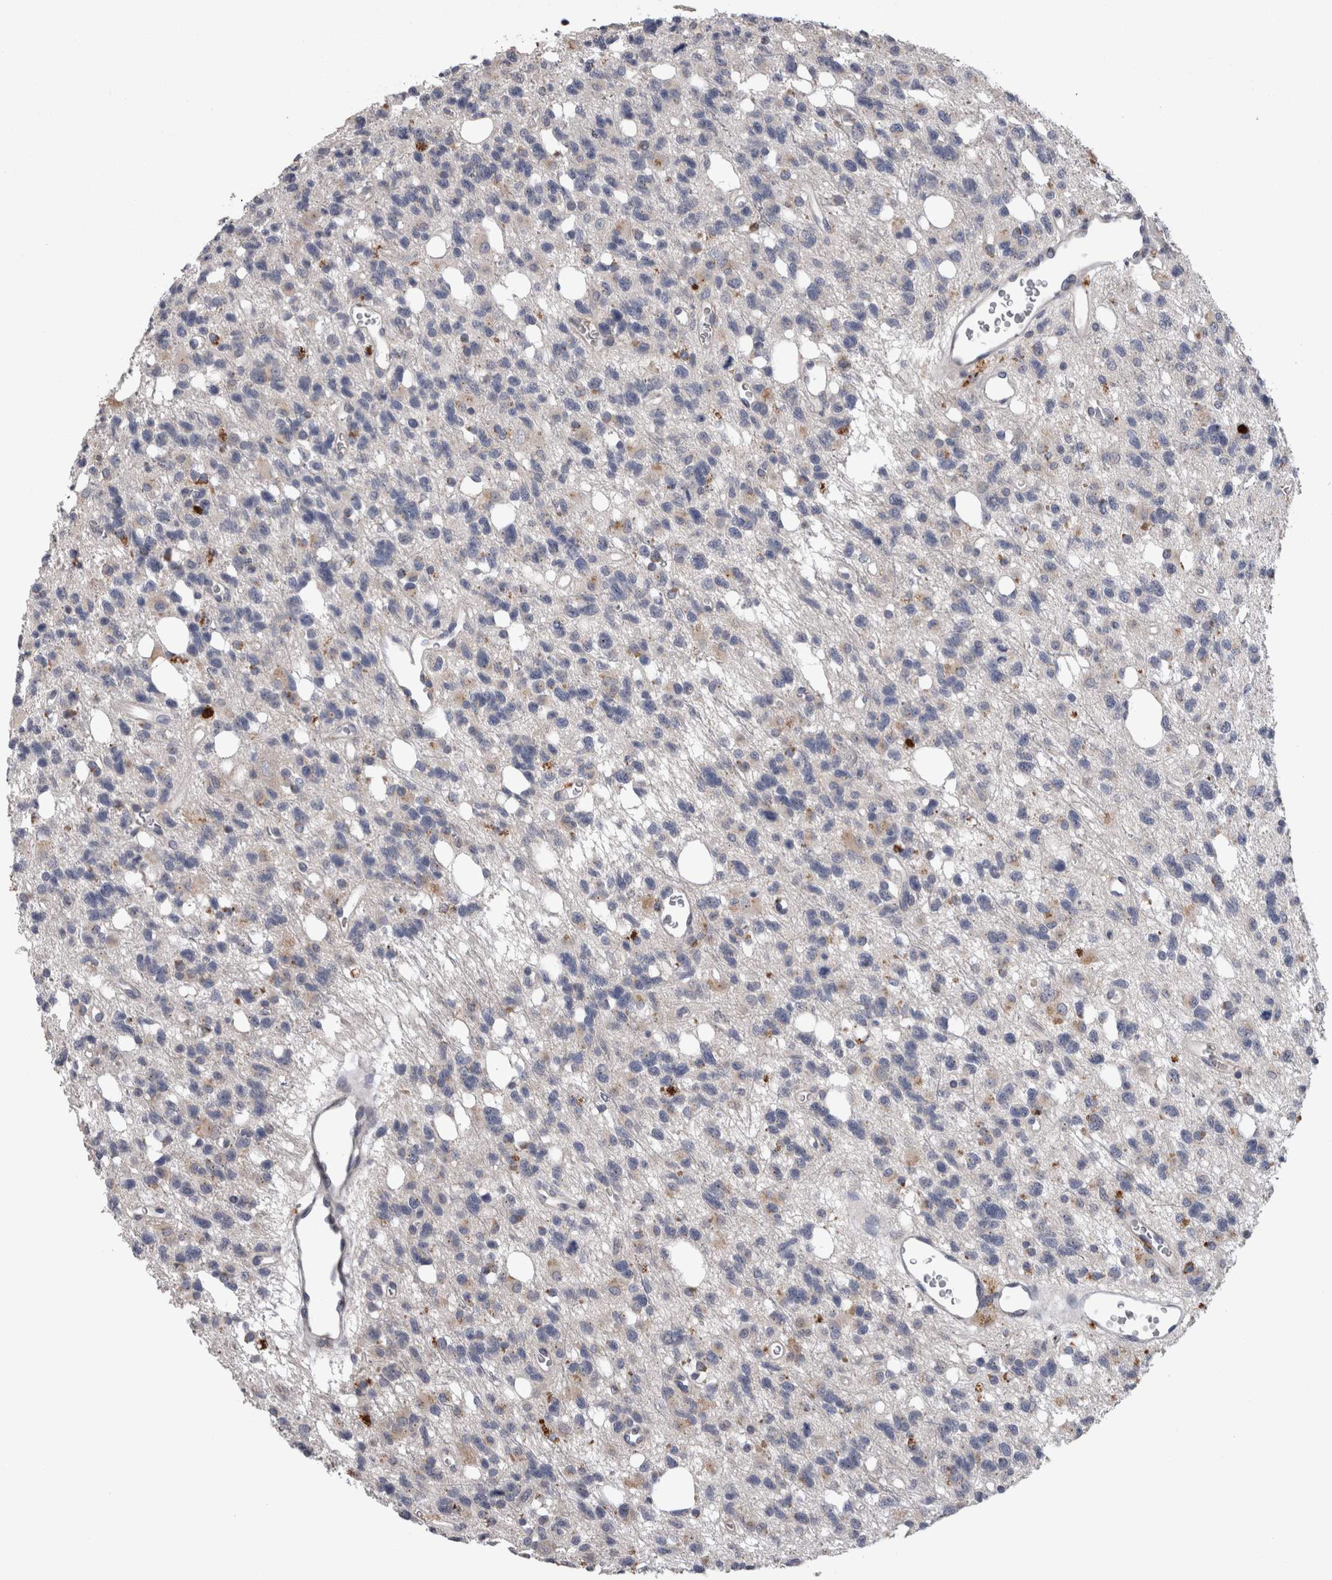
{"staining": {"intensity": "negative", "quantity": "none", "location": "none"}, "tissue": "glioma", "cell_type": "Tumor cells", "image_type": "cancer", "snomed": [{"axis": "morphology", "description": "Glioma, malignant, High grade"}, {"axis": "topography", "description": "Brain"}], "caption": "Immunohistochemistry (IHC) of human malignant high-grade glioma shows no positivity in tumor cells.", "gene": "STC1", "patient": {"sex": "female", "age": 62}}